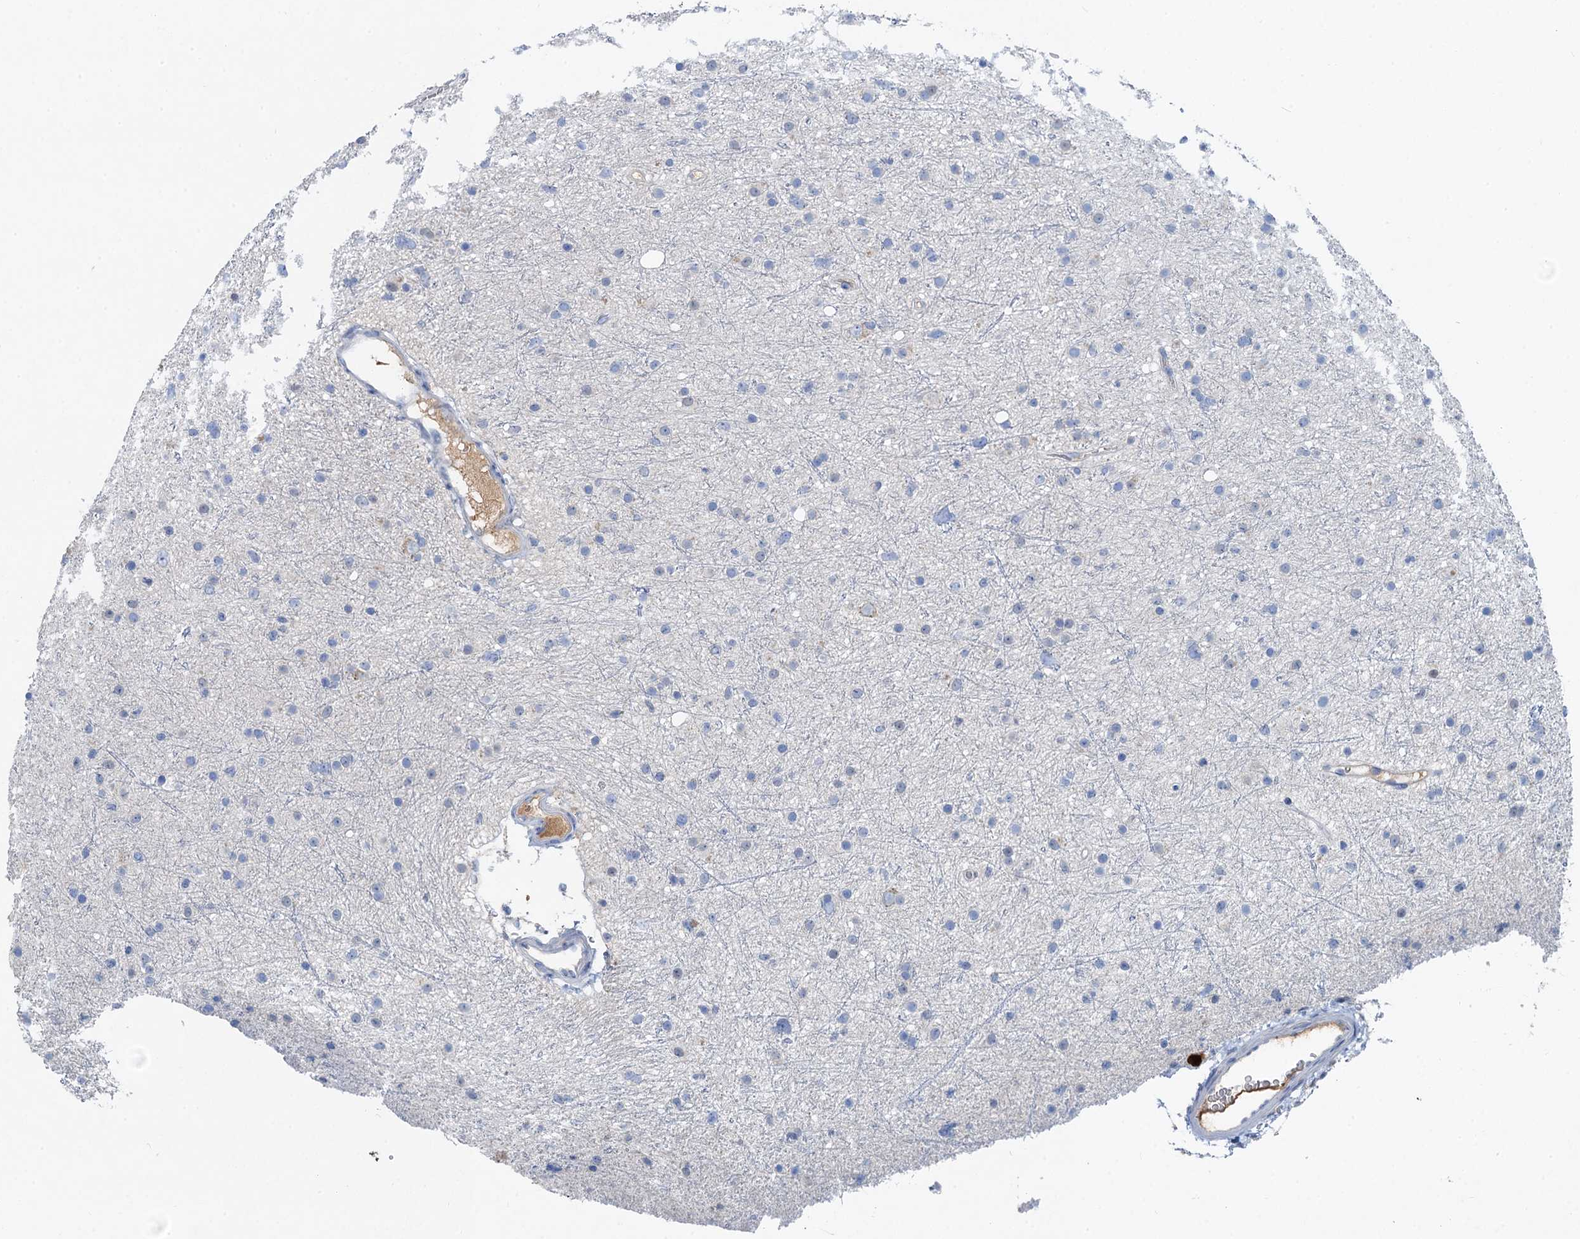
{"staining": {"intensity": "negative", "quantity": "none", "location": "none"}, "tissue": "glioma", "cell_type": "Tumor cells", "image_type": "cancer", "snomed": [{"axis": "morphology", "description": "Glioma, malignant, Low grade"}, {"axis": "topography", "description": "Cerebral cortex"}], "caption": "A high-resolution photomicrograph shows immunohistochemistry staining of glioma, which shows no significant expression in tumor cells.", "gene": "OTOA", "patient": {"sex": "female", "age": 39}}